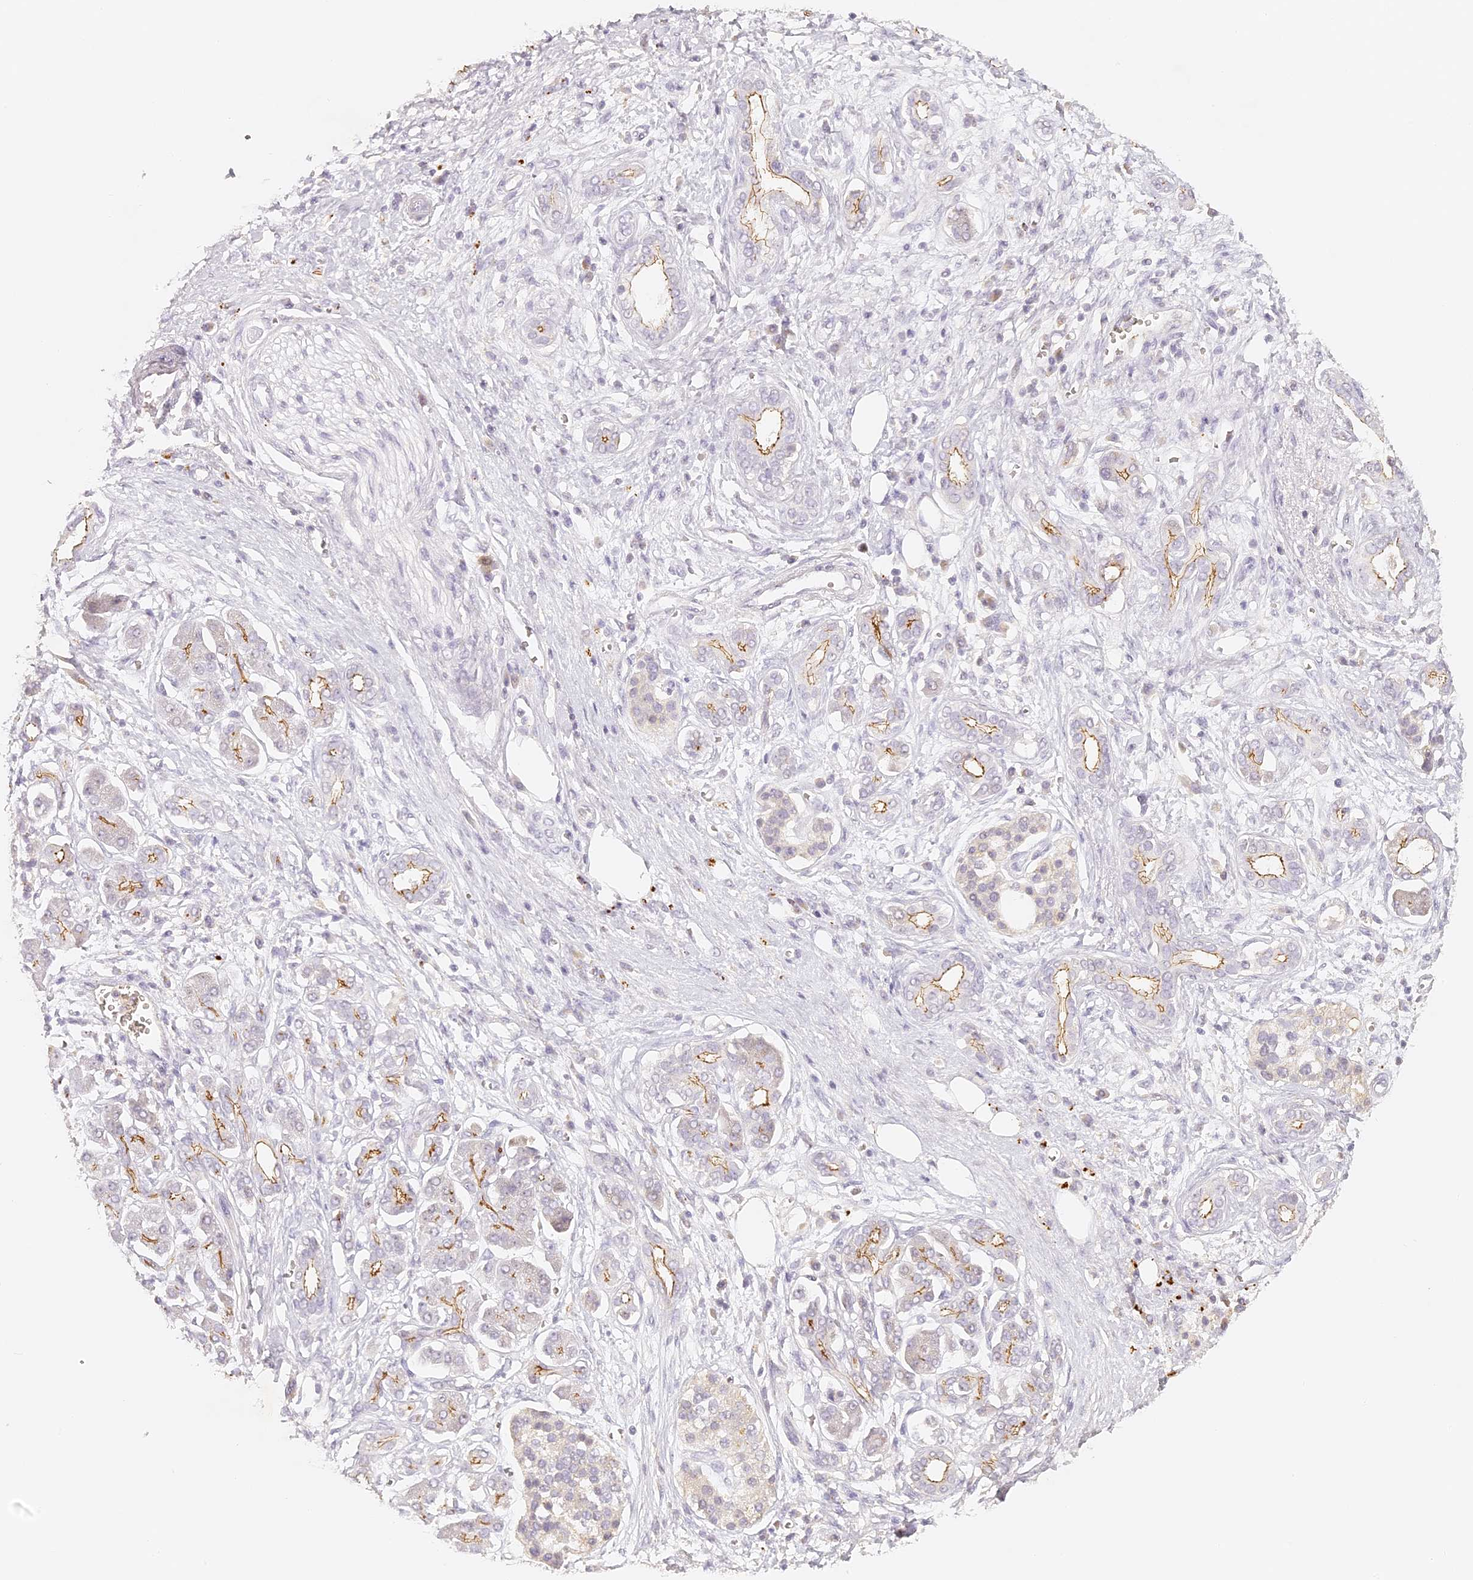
{"staining": {"intensity": "moderate", "quantity": "<25%", "location": "cytoplasmic/membranous"}, "tissue": "pancreatic cancer", "cell_type": "Tumor cells", "image_type": "cancer", "snomed": [{"axis": "morphology", "description": "Adenocarcinoma, NOS"}, {"axis": "topography", "description": "Pancreas"}], "caption": "A micrograph of pancreatic cancer (adenocarcinoma) stained for a protein shows moderate cytoplasmic/membranous brown staining in tumor cells.", "gene": "ELL3", "patient": {"sex": "male", "age": 78}}